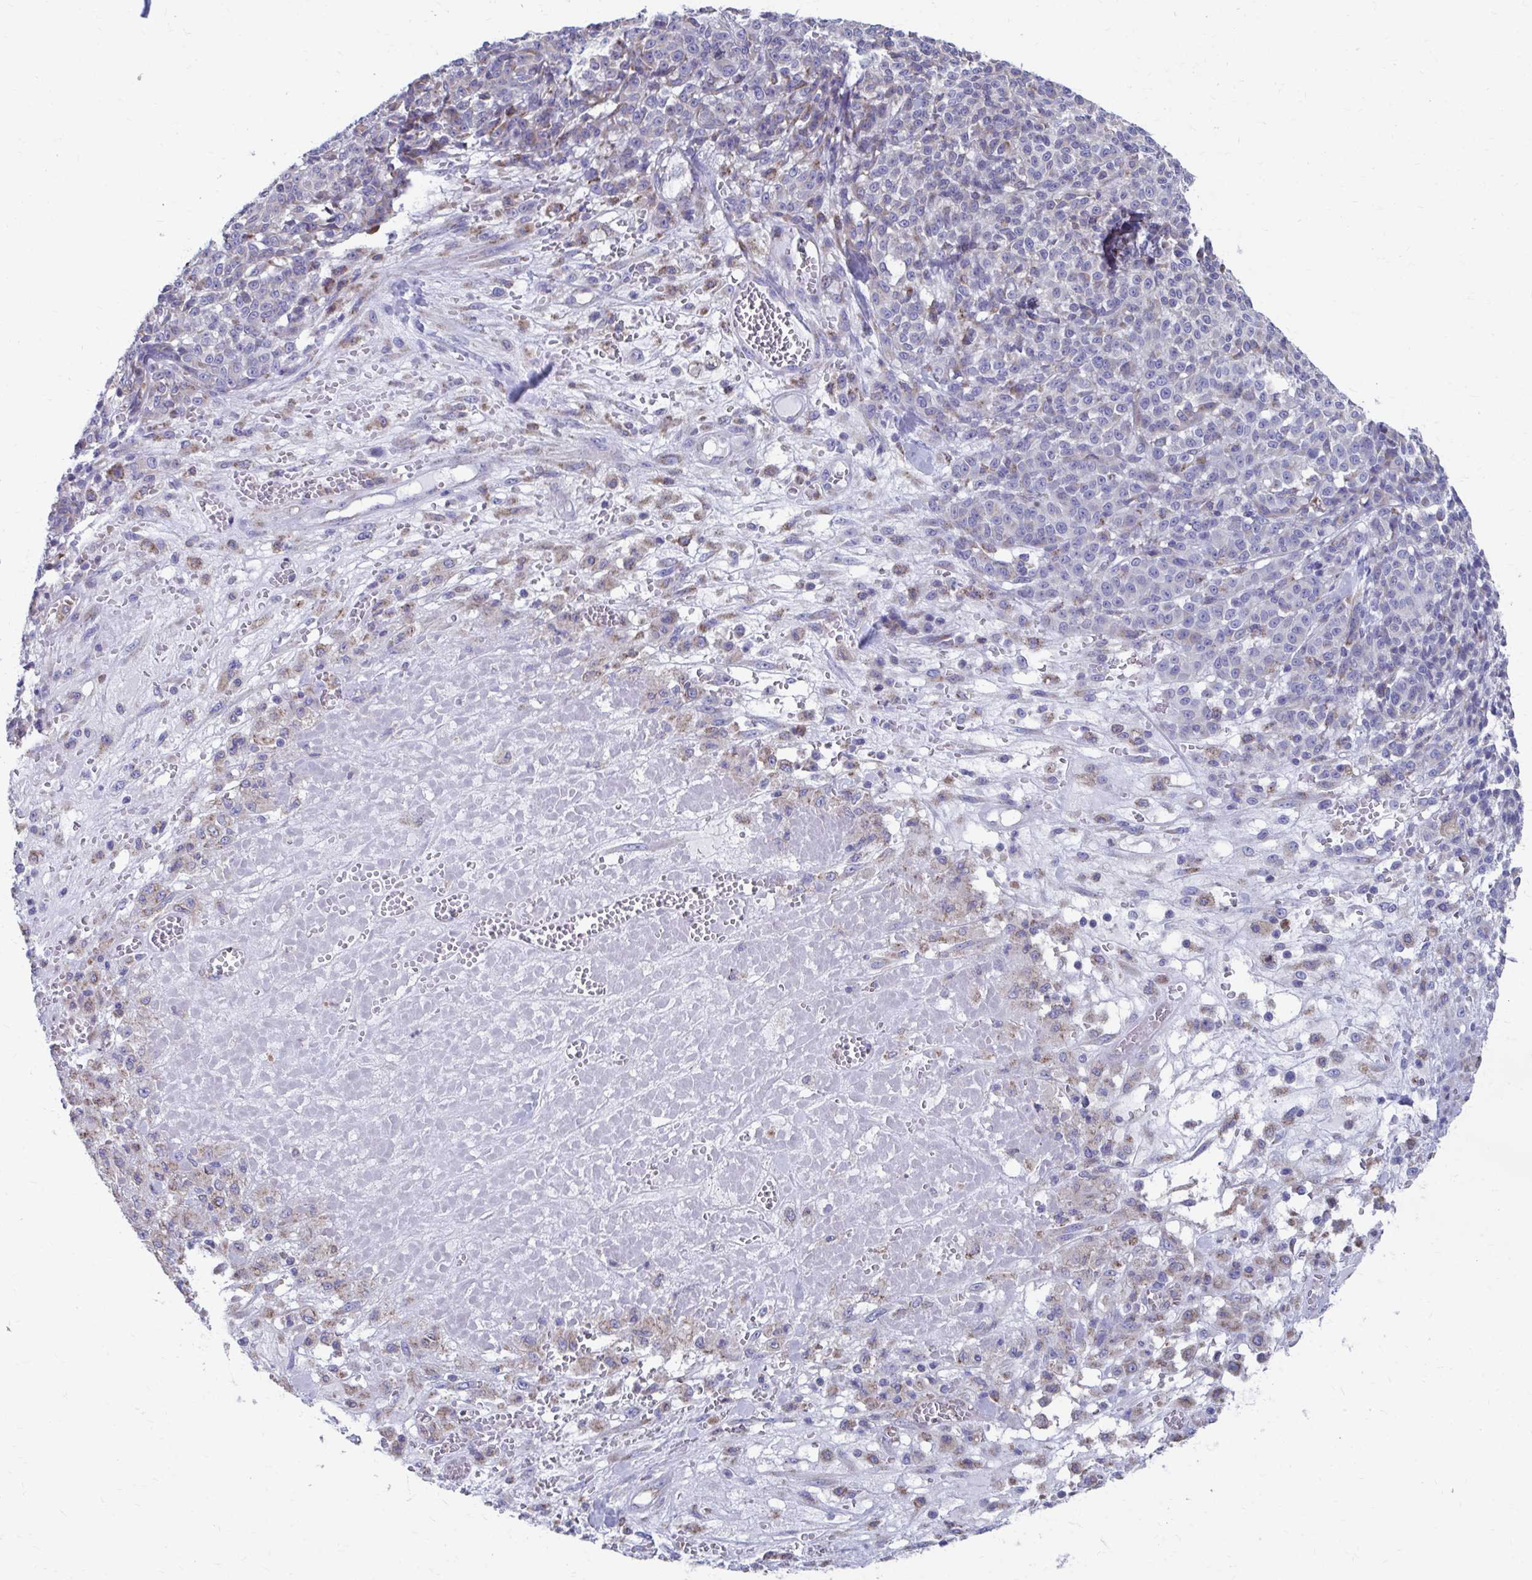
{"staining": {"intensity": "negative", "quantity": "none", "location": "none"}, "tissue": "melanoma", "cell_type": "Tumor cells", "image_type": "cancer", "snomed": [{"axis": "morphology", "description": "Normal tissue, NOS"}, {"axis": "morphology", "description": "Malignant melanoma, NOS"}, {"axis": "topography", "description": "Skin"}], "caption": "This is an immunohistochemistry image of human malignant melanoma. There is no positivity in tumor cells.", "gene": "FKBP2", "patient": {"sex": "female", "age": 34}}